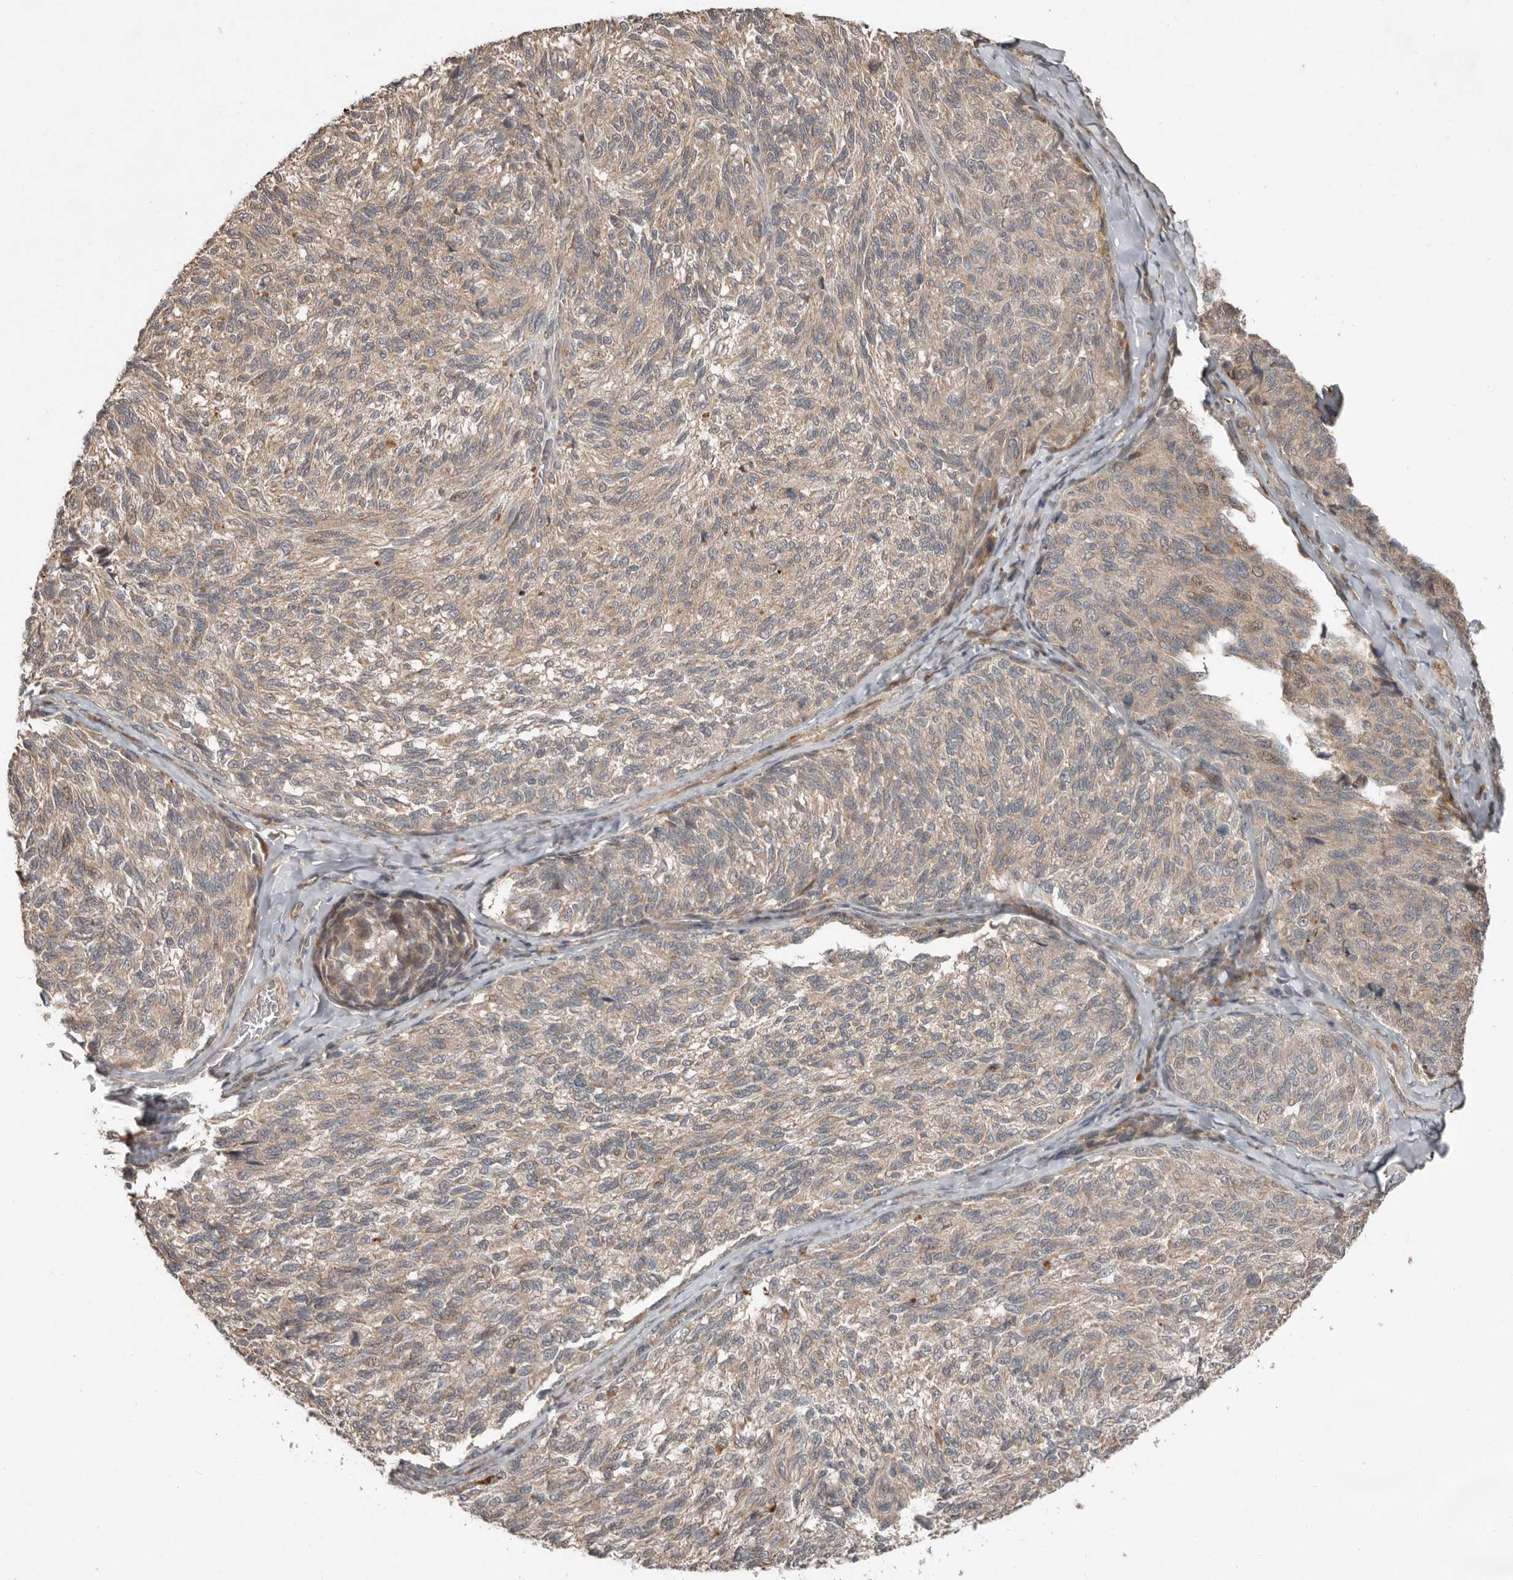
{"staining": {"intensity": "weak", "quantity": "25%-75%", "location": "cytoplasmic/membranous"}, "tissue": "melanoma", "cell_type": "Tumor cells", "image_type": "cancer", "snomed": [{"axis": "morphology", "description": "Malignant melanoma, NOS"}, {"axis": "topography", "description": "Skin"}], "caption": "The photomicrograph demonstrates a brown stain indicating the presence of a protein in the cytoplasmic/membranous of tumor cells in malignant melanoma.", "gene": "SLC6A7", "patient": {"sex": "female", "age": 73}}